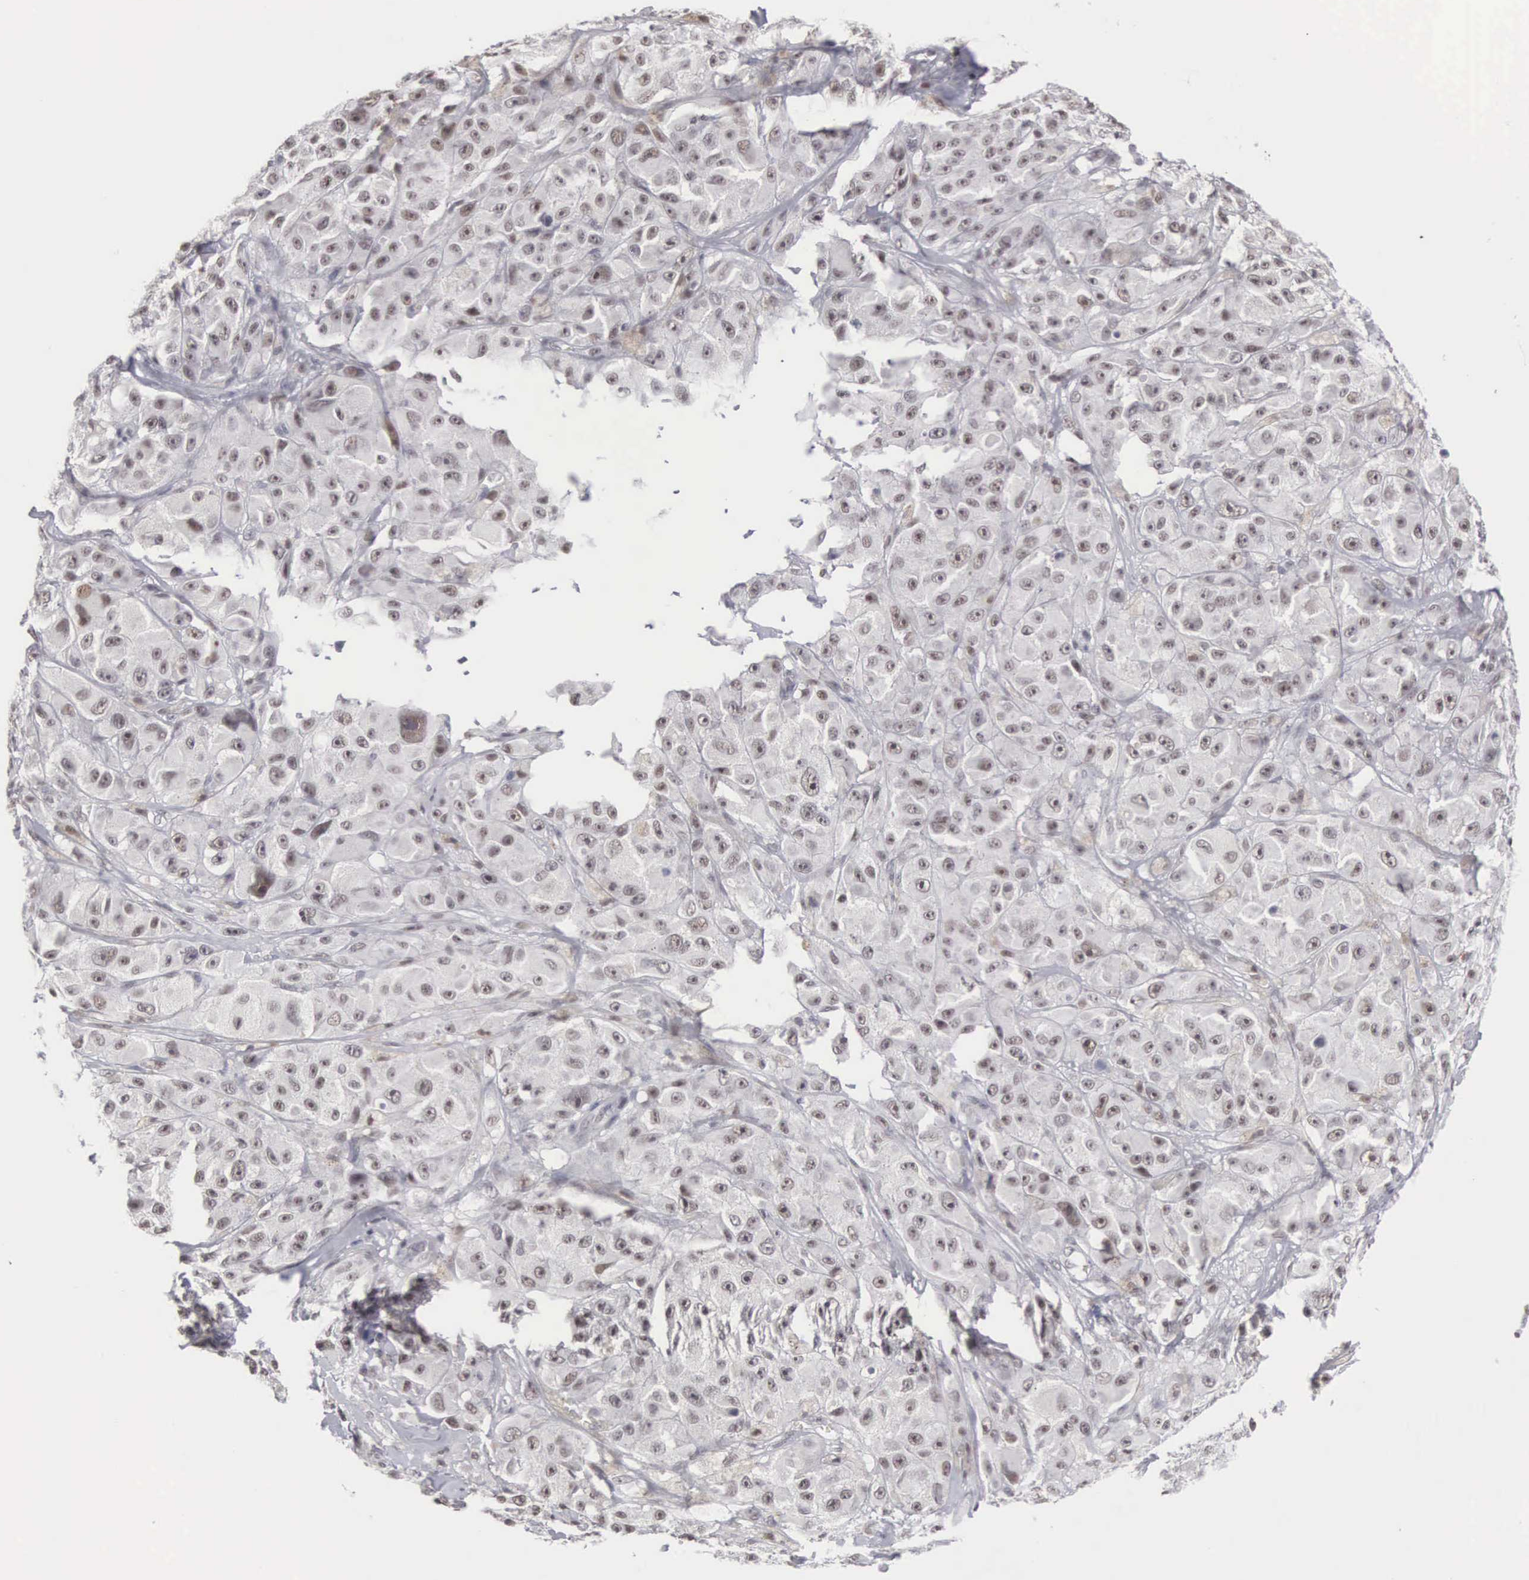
{"staining": {"intensity": "weak", "quantity": "25%-75%", "location": "nuclear"}, "tissue": "melanoma", "cell_type": "Tumor cells", "image_type": "cancer", "snomed": [{"axis": "morphology", "description": "Malignant melanoma, NOS"}, {"axis": "topography", "description": "Skin"}], "caption": "Immunohistochemical staining of human melanoma displays low levels of weak nuclear positivity in about 25%-75% of tumor cells.", "gene": "MNAT1", "patient": {"sex": "male", "age": 56}}